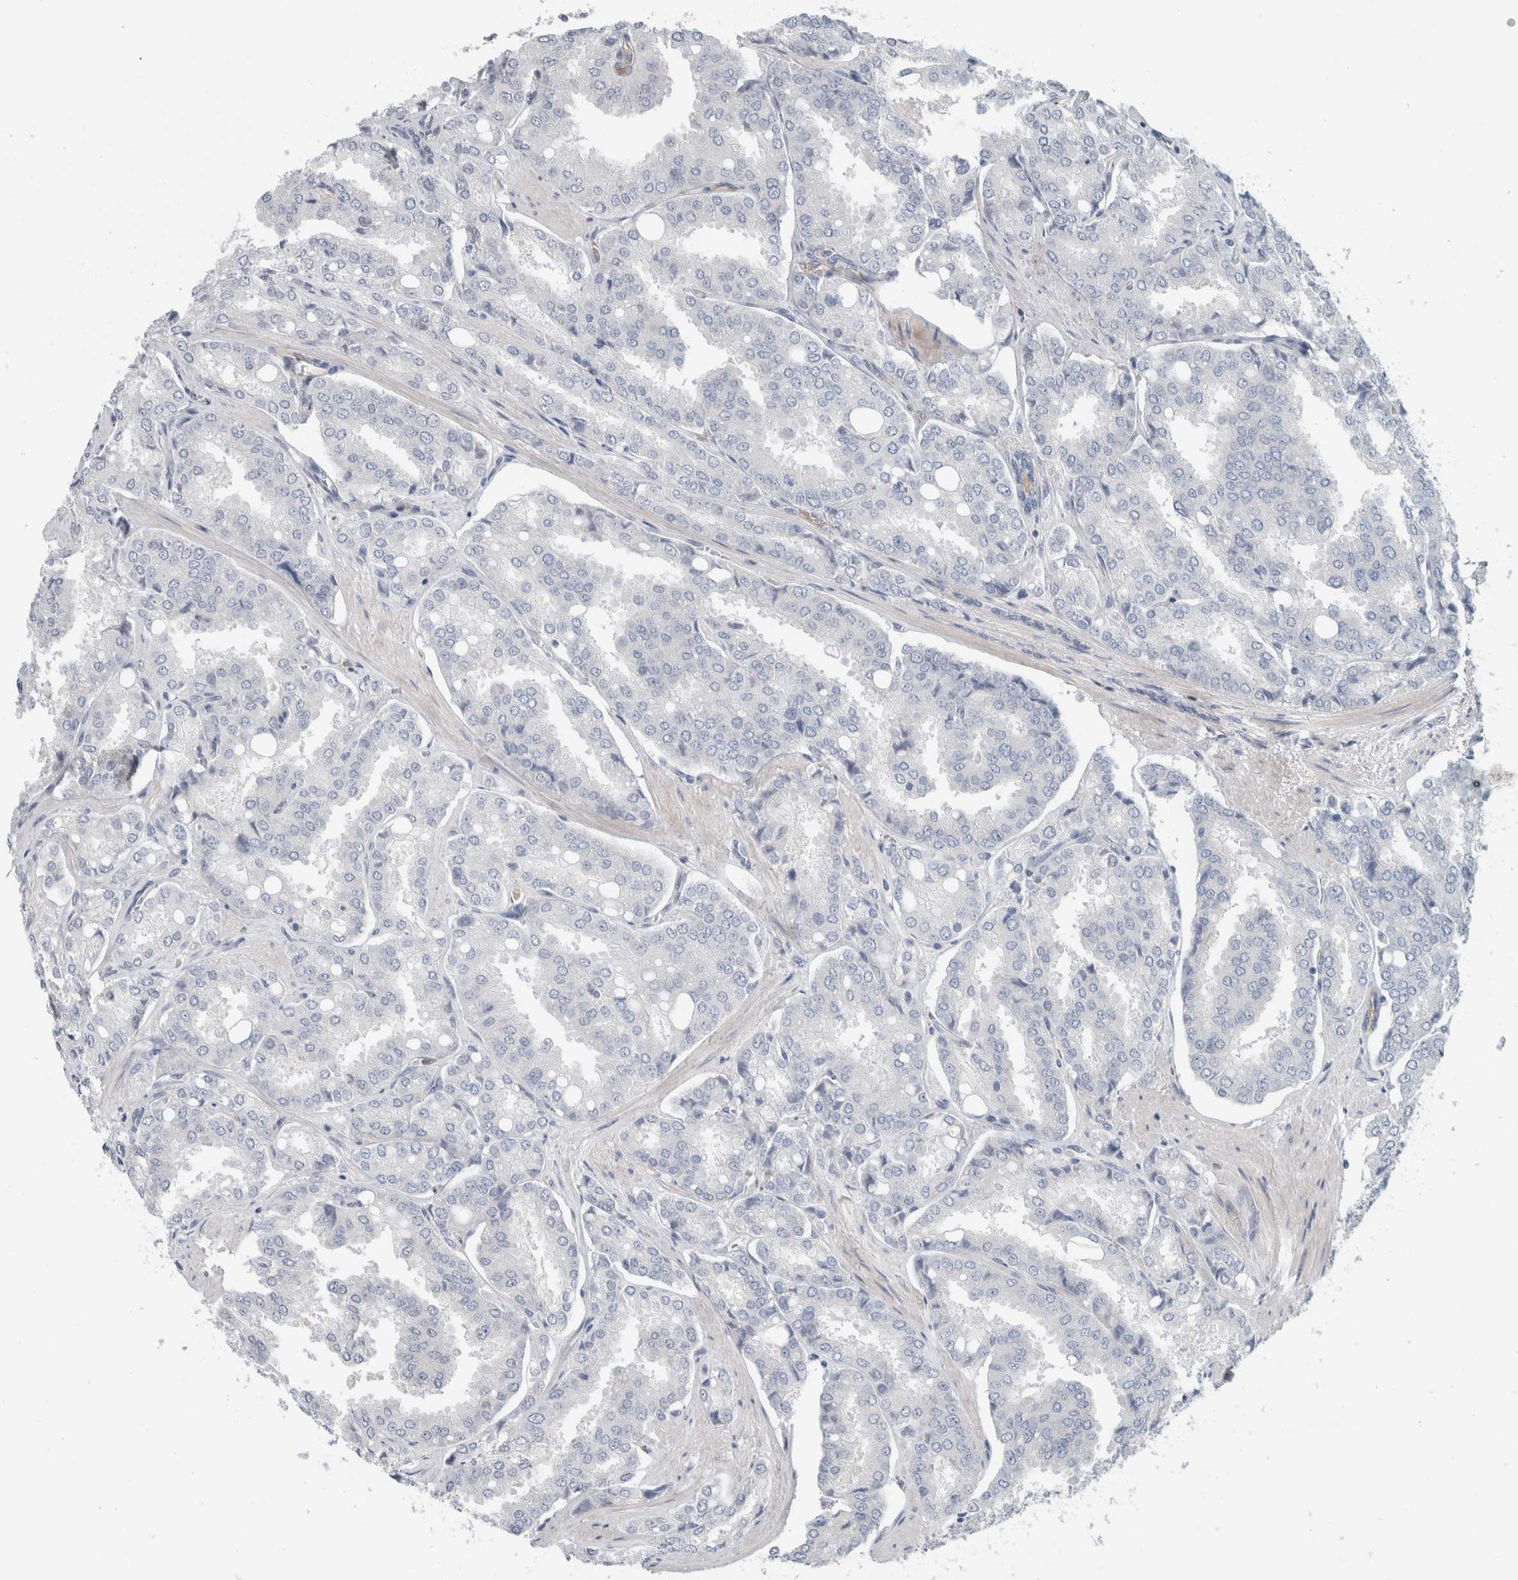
{"staining": {"intensity": "negative", "quantity": "none", "location": "none"}, "tissue": "prostate cancer", "cell_type": "Tumor cells", "image_type": "cancer", "snomed": [{"axis": "morphology", "description": "Adenocarcinoma, High grade"}, {"axis": "topography", "description": "Prostate"}], "caption": "This image is of prostate cancer stained with immunohistochemistry to label a protein in brown with the nuclei are counter-stained blue. There is no positivity in tumor cells. (DAB (3,3'-diaminobenzidine) immunohistochemistry (IHC) visualized using brightfield microscopy, high magnification).", "gene": "CD55", "patient": {"sex": "male", "age": 50}}